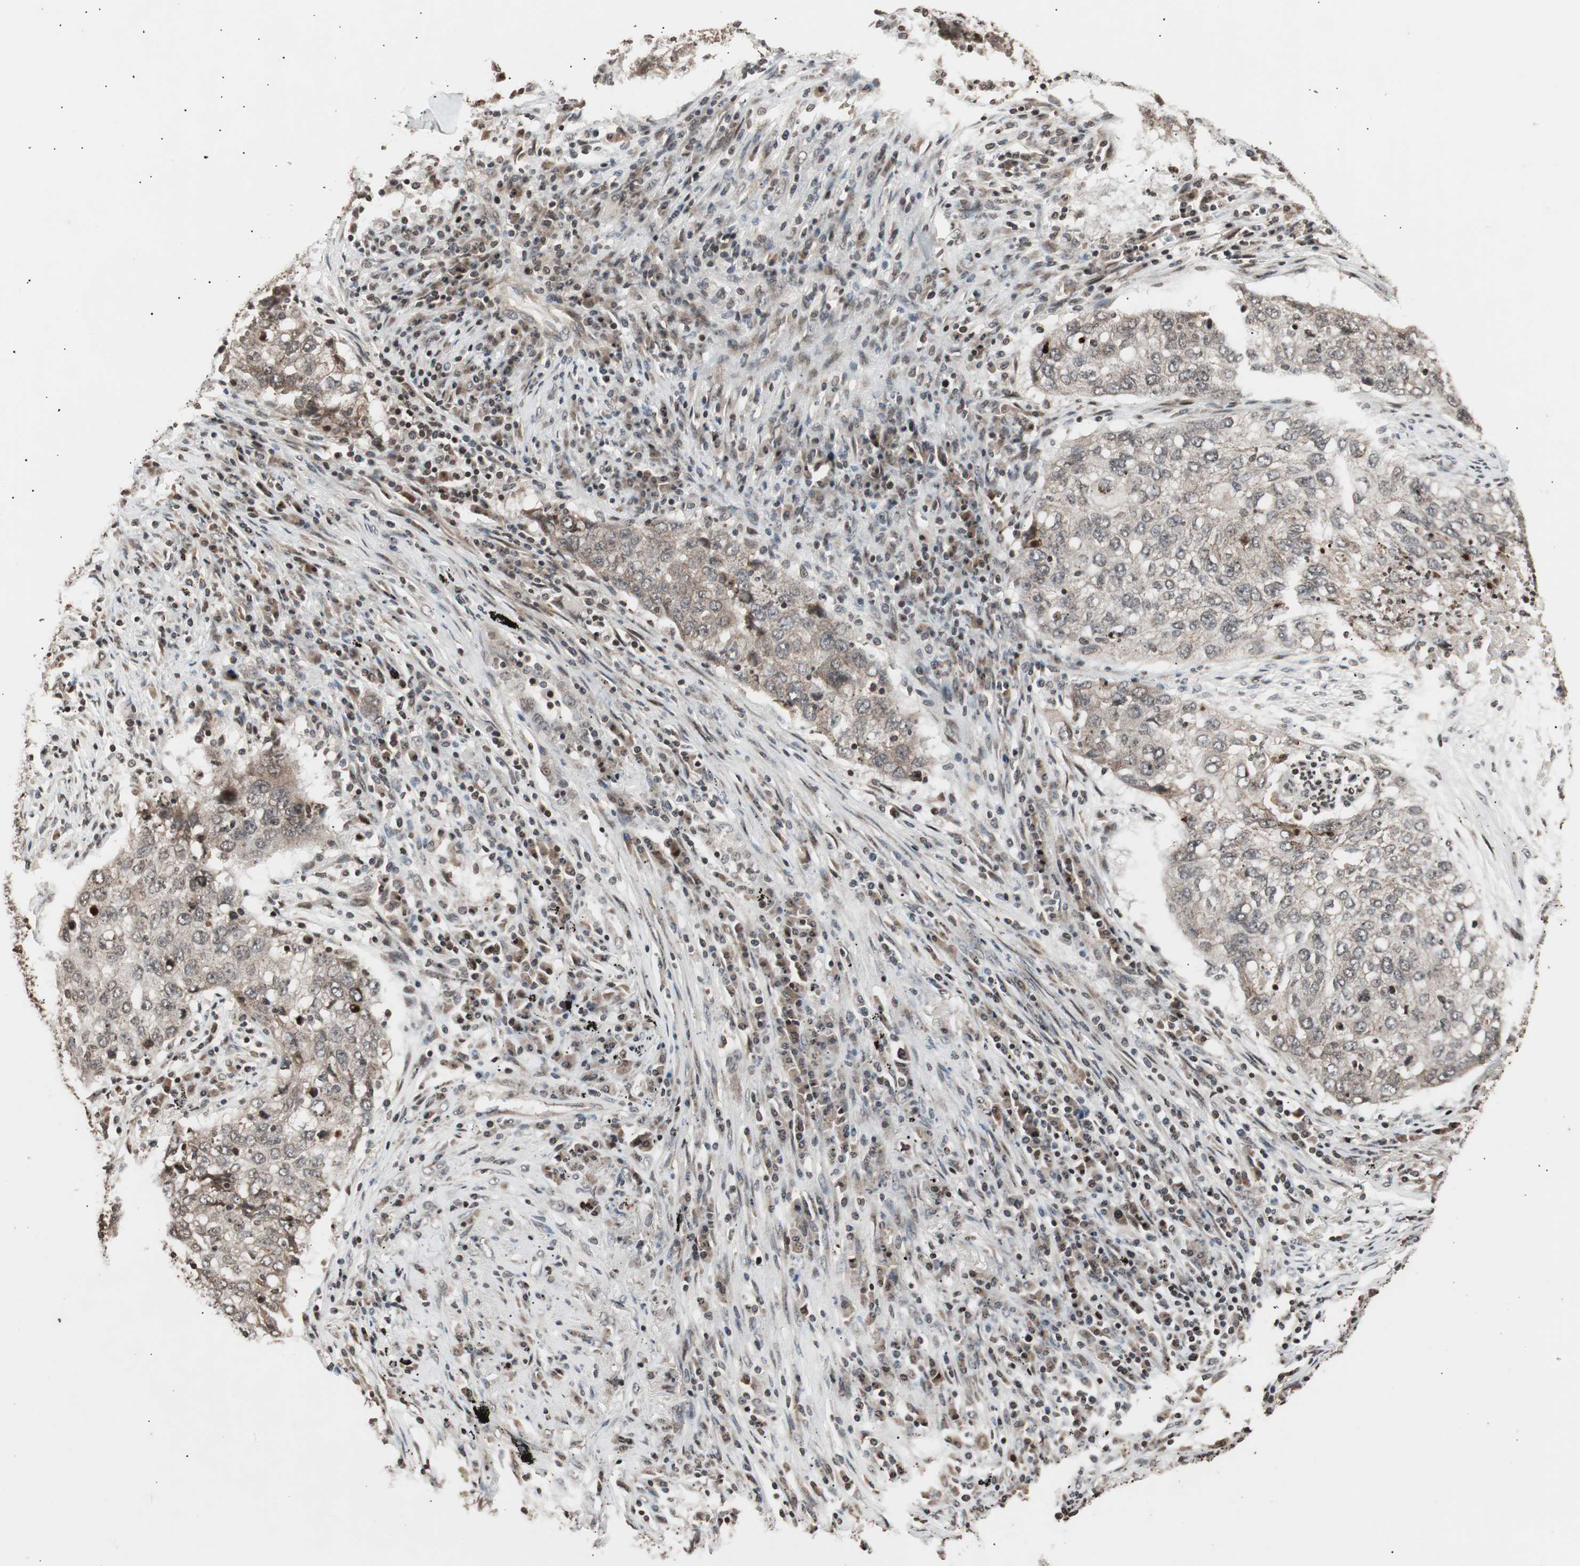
{"staining": {"intensity": "weak", "quantity": ">75%", "location": "cytoplasmic/membranous"}, "tissue": "lung cancer", "cell_type": "Tumor cells", "image_type": "cancer", "snomed": [{"axis": "morphology", "description": "Squamous cell carcinoma, NOS"}, {"axis": "topography", "description": "Lung"}], "caption": "IHC image of neoplastic tissue: lung squamous cell carcinoma stained using immunohistochemistry exhibits low levels of weak protein expression localized specifically in the cytoplasmic/membranous of tumor cells, appearing as a cytoplasmic/membranous brown color.", "gene": "ZFC3H1", "patient": {"sex": "female", "age": 63}}